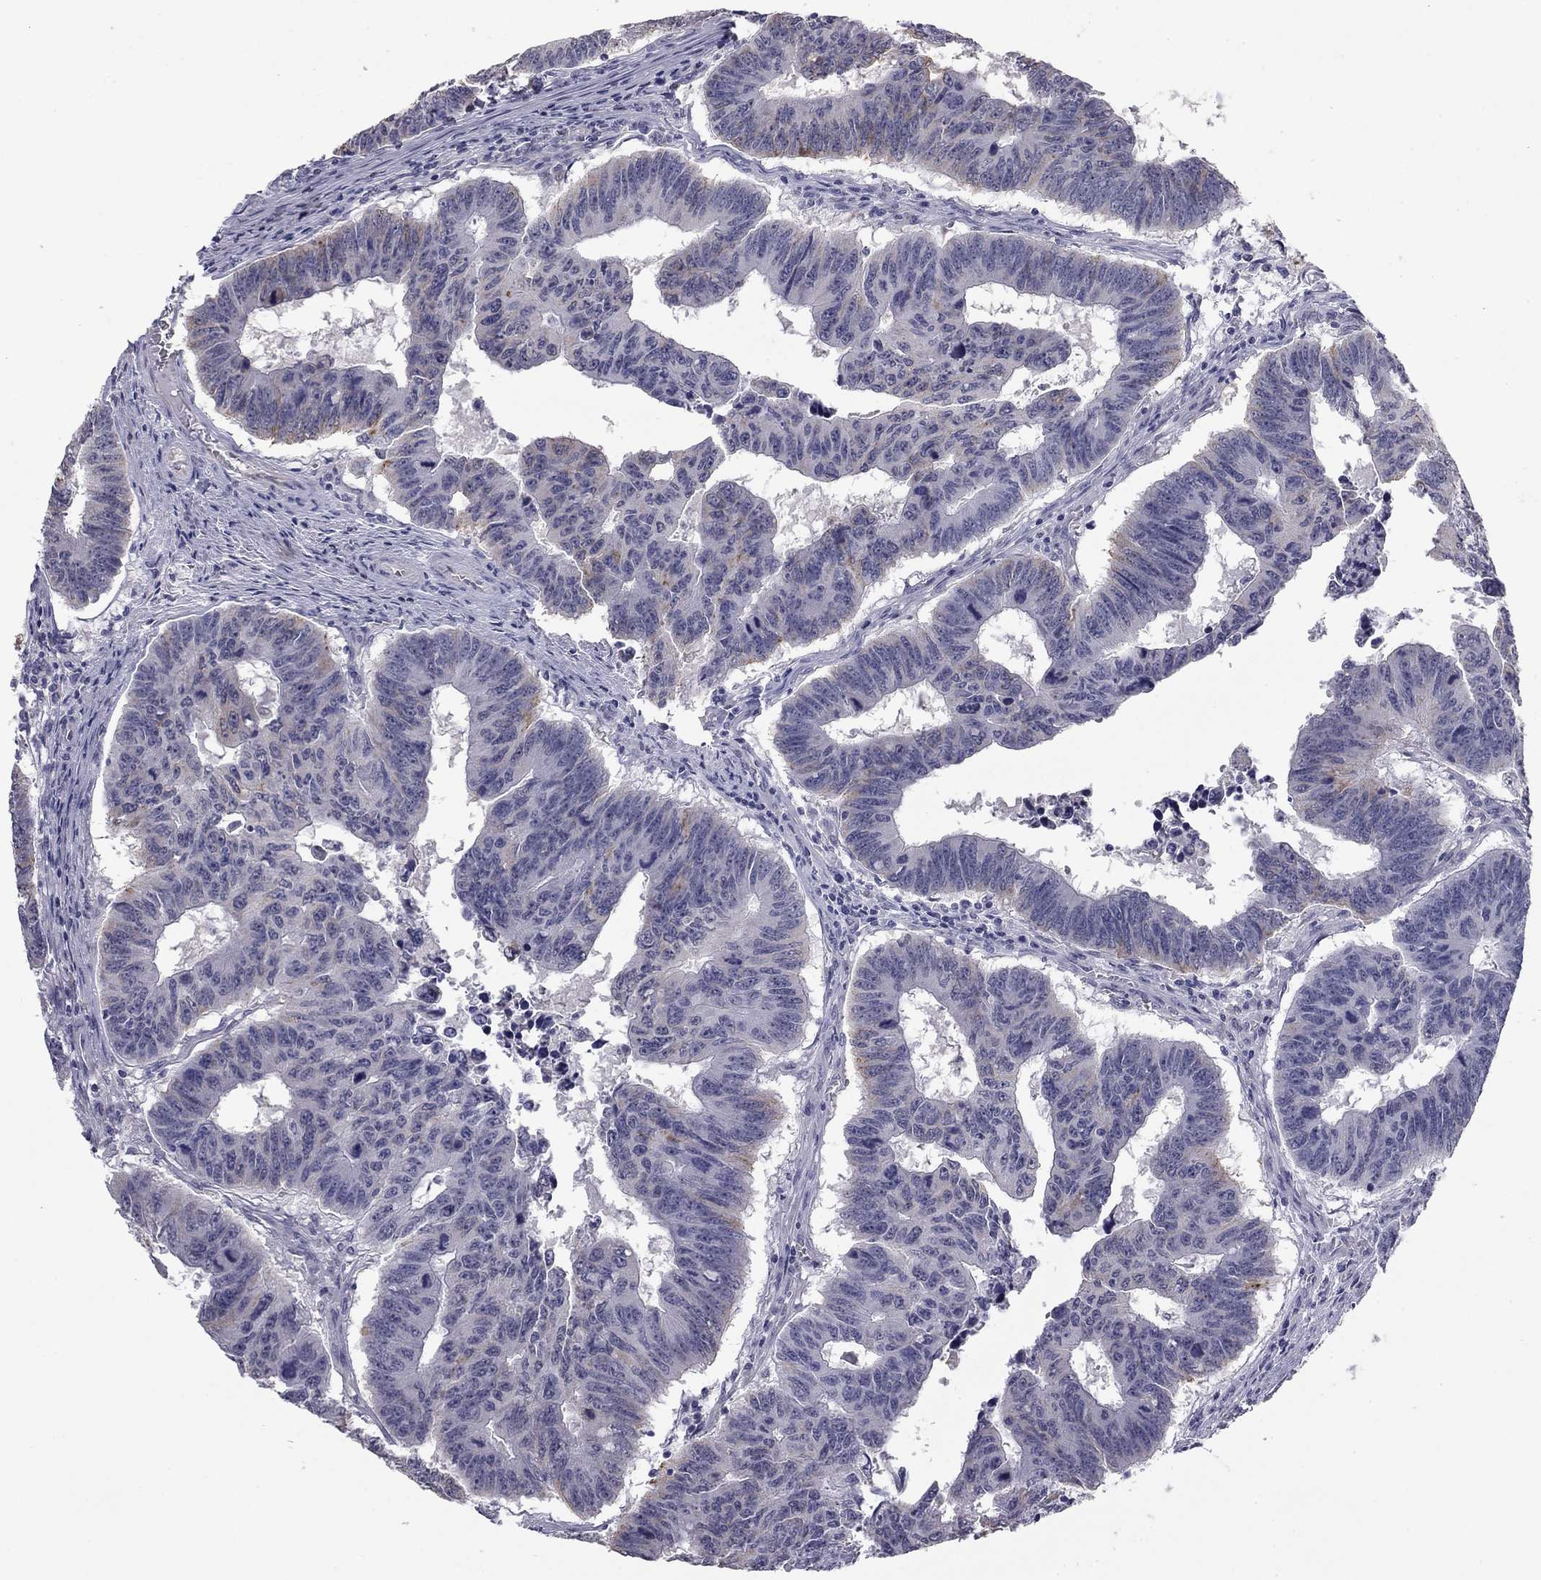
{"staining": {"intensity": "moderate", "quantity": "<25%", "location": "cytoplasmic/membranous"}, "tissue": "colorectal cancer", "cell_type": "Tumor cells", "image_type": "cancer", "snomed": [{"axis": "morphology", "description": "Adenocarcinoma, NOS"}, {"axis": "topography", "description": "Appendix"}, {"axis": "topography", "description": "Colon"}, {"axis": "topography", "description": "Cecum"}, {"axis": "topography", "description": "Colon asc"}], "caption": "Immunohistochemistry (IHC) of human colorectal cancer (adenocarcinoma) shows low levels of moderate cytoplasmic/membranous expression in about <25% of tumor cells.", "gene": "PRRT2", "patient": {"sex": "female", "age": 85}}